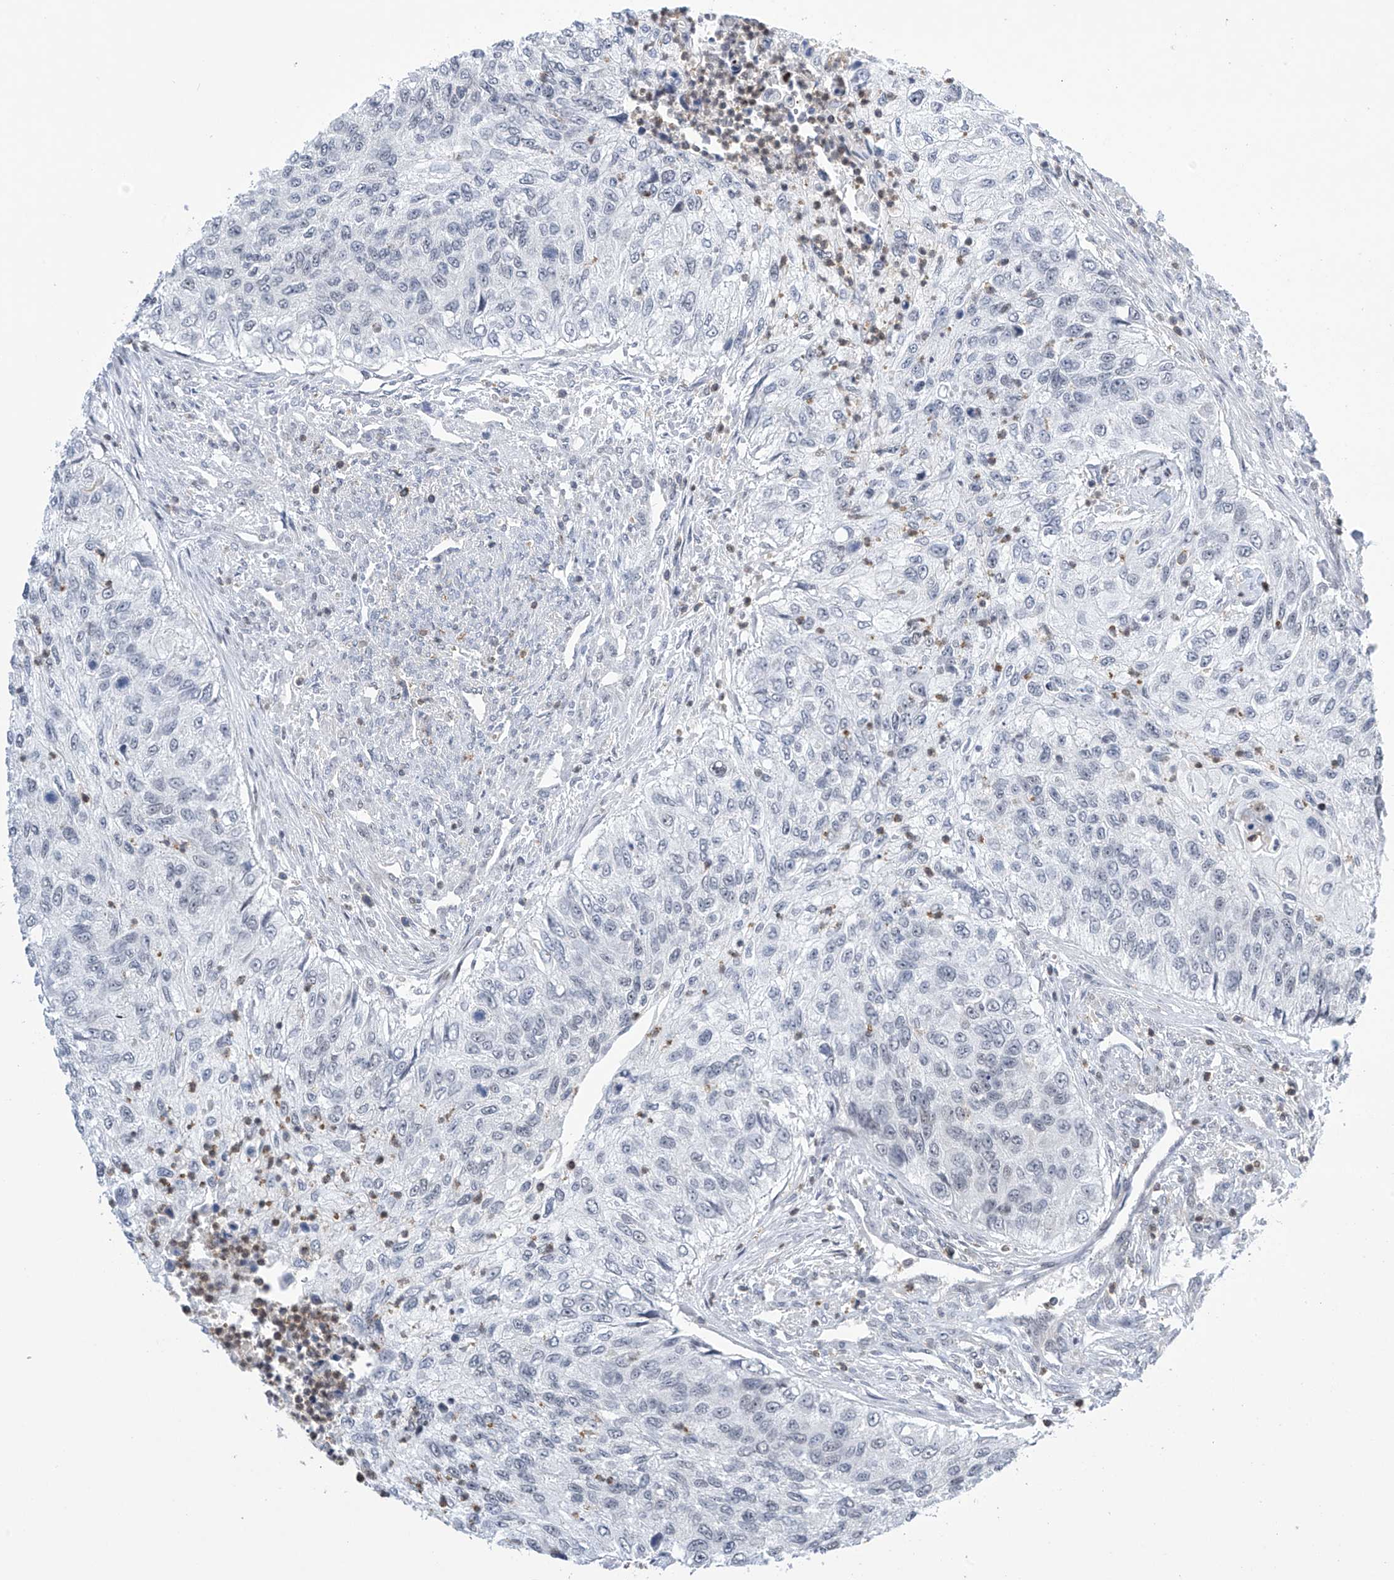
{"staining": {"intensity": "negative", "quantity": "none", "location": "none"}, "tissue": "urothelial cancer", "cell_type": "Tumor cells", "image_type": "cancer", "snomed": [{"axis": "morphology", "description": "Urothelial carcinoma, High grade"}, {"axis": "topography", "description": "Urinary bladder"}], "caption": "Immunohistochemical staining of urothelial cancer exhibits no significant positivity in tumor cells.", "gene": "MSL3", "patient": {"sex": "female", "age": 60}}